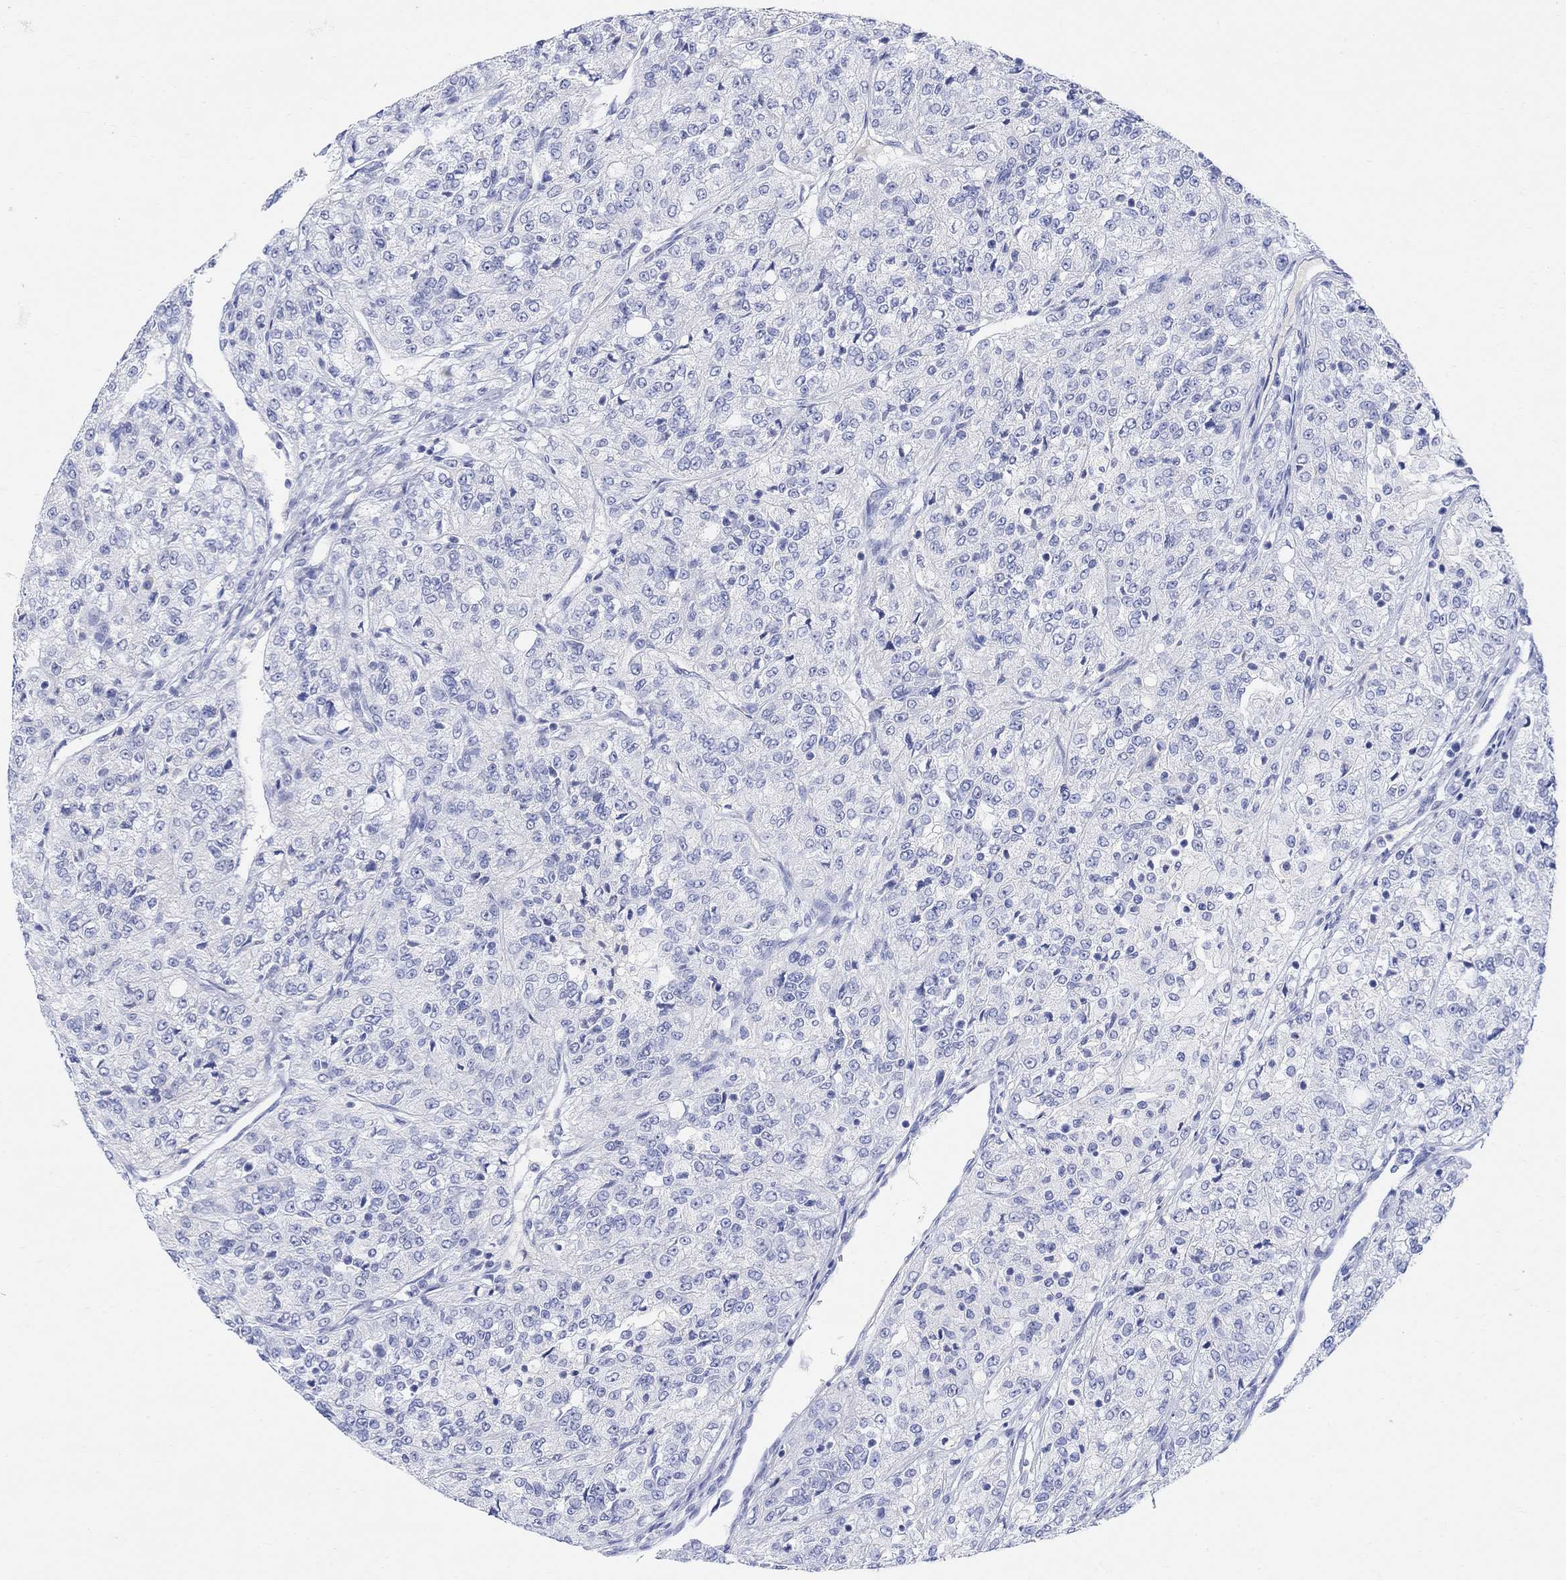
{"staining": {"intensity": "negative", "quantity": "none", "location": "none"}, "tissue": "renal cancer", "cell_type": "Tumor cells", "image_type": "cancer", "snomed": [{"axis": "morphology", "description": "Adenocarcinoma, NOS"}, {"axis": "topography", "description": "Kidney"}], "caption": "Immunohistochemistry of adenocarcinoma (renal) reveals no staining in tumor cells. (DAB (3,3'-diaminobenzidine) IHC, high magnification).", "gene": "TYR", "patient": {"sex": "female", "age": 63}}